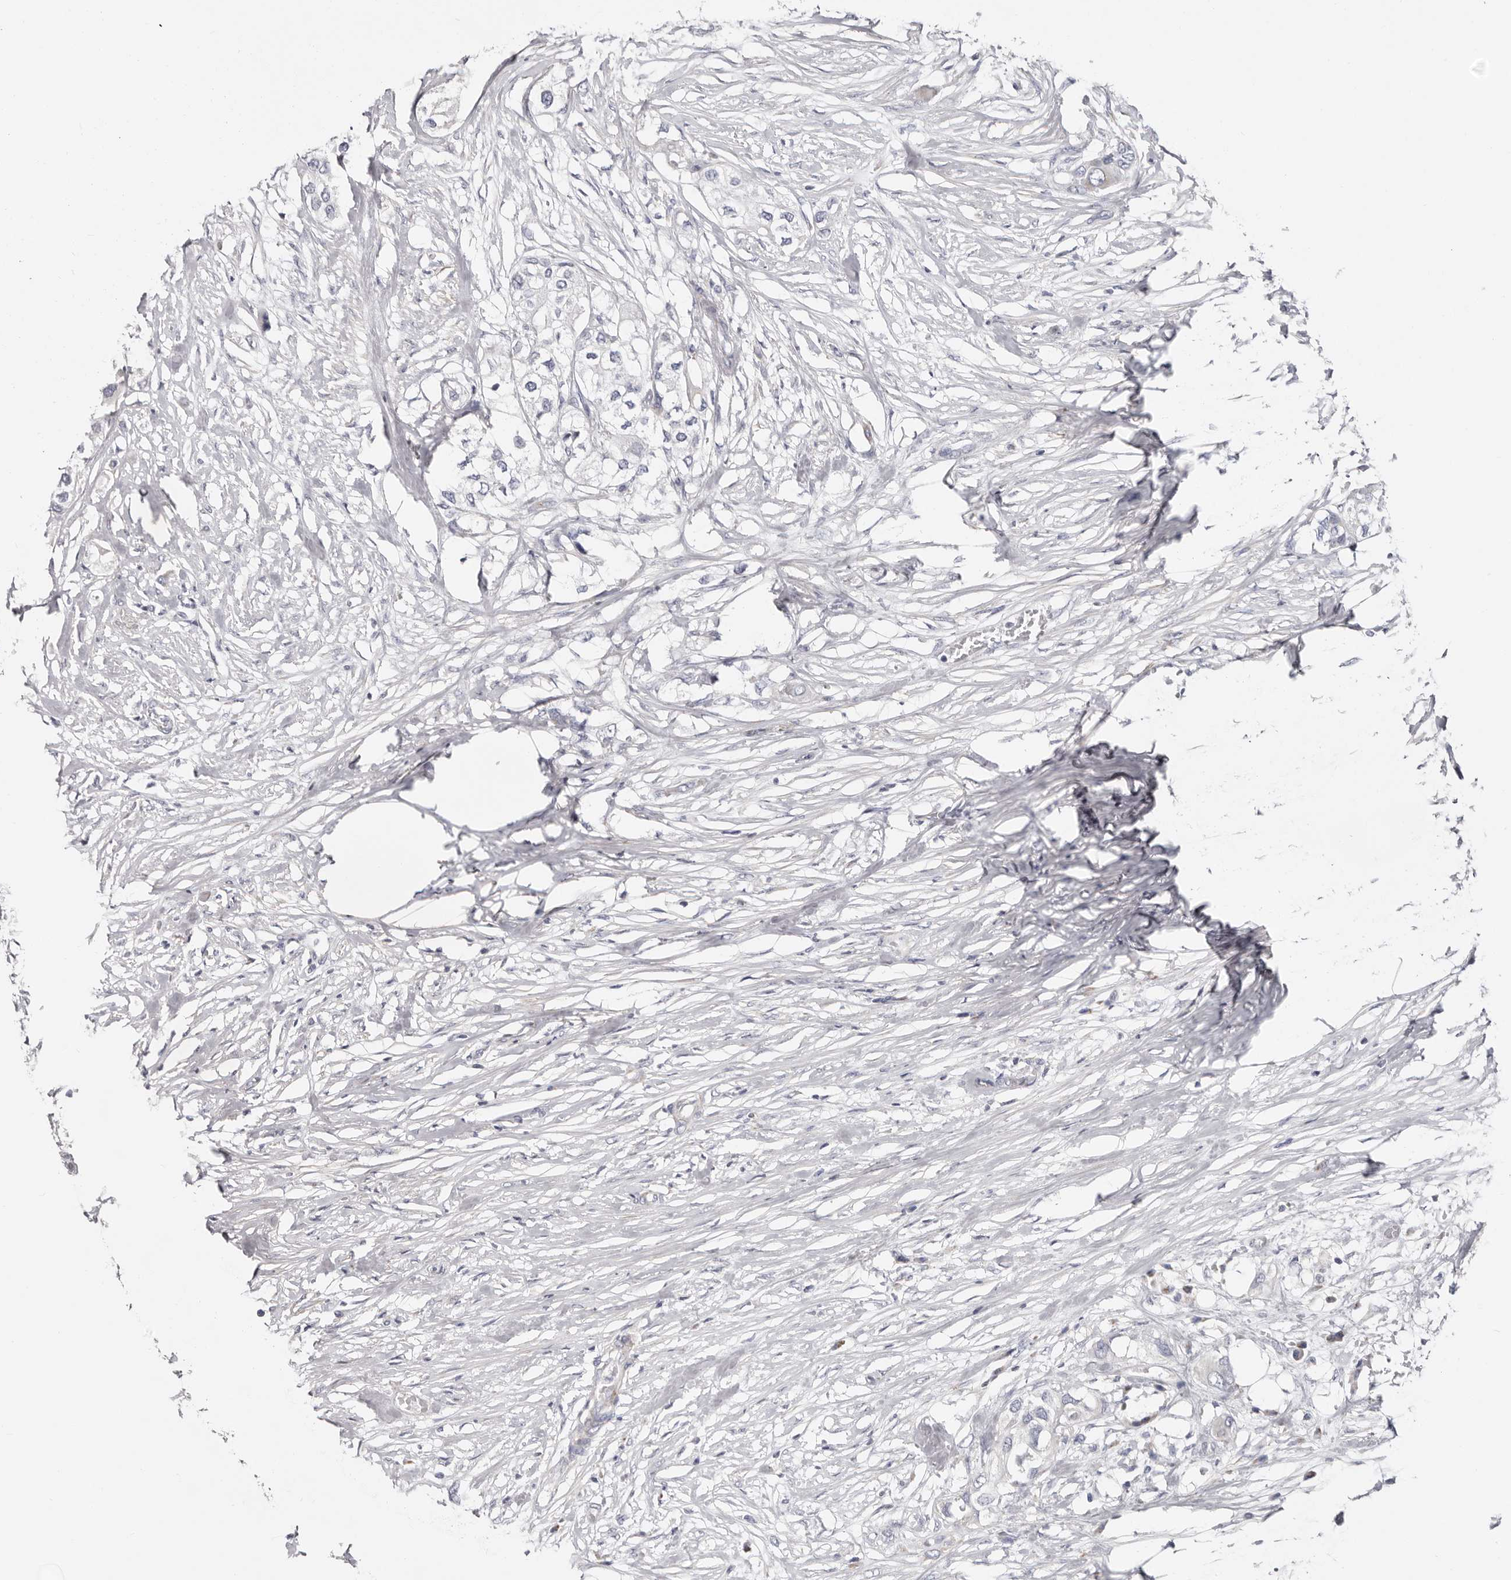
{"staining": {"intensity": "negative", "quantity": "none", "location": "none"}, "tissue": "urothelial cancer", "cell_type": "Tumor cells", "image_type": "cancer", "snomed": [{"axis": "morphology", "description": "Urothelial carcinoma, High grade"}, {"axis": "topography", "description": "Urinary bladder"}], "caption": "A high-resolution micrograph shows immunohistochemistry (IHC) staining of urothelial cancer, which demonstrates no significant positivity in tumor cells.", "gene": "RSPO2", "patient": {"sex": "male", "age": 64}}